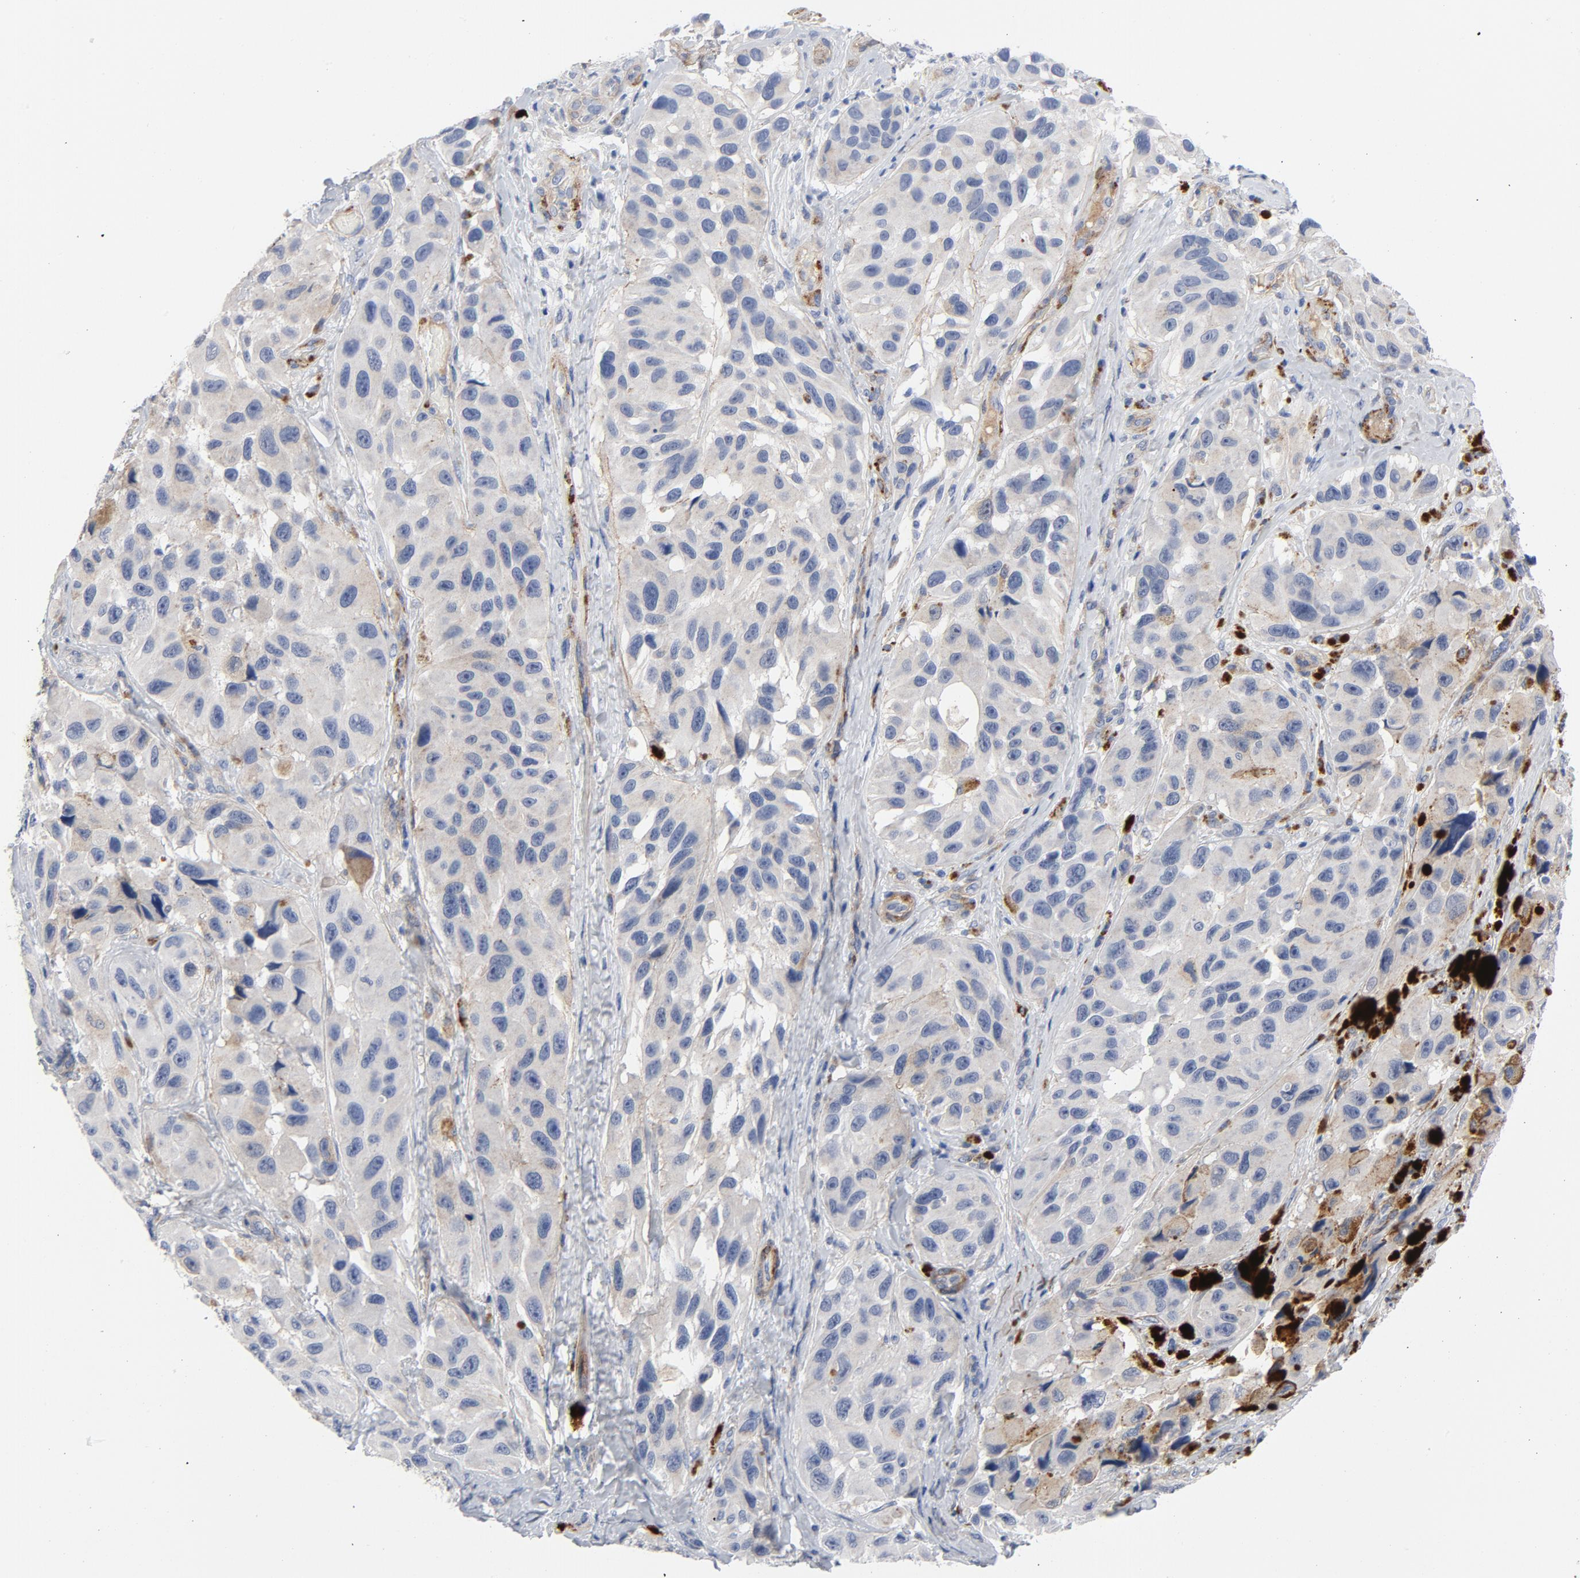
{"staining": {"intensity": "weak", "quantity": "25%-75%", "location": "cytoplasmic/membranous"}, "tissue": "melanoma", "cell_type": "Tumor cells", "image_type": "cancer", "snomed": [{"axis": "morphology", "description": "Malignant melanoma, NOS"}, {"axis": "topography", "description": "Skin"}], "caption": "IHC micrograph of malignant melanoma stained for a protein (brown), which shows low levels of weak cytoplasmic/membranous positivity in about 25%-75% of tumor cells.", "gene": "LAMC1", "patient": {"sex": "female", "age": 73}}